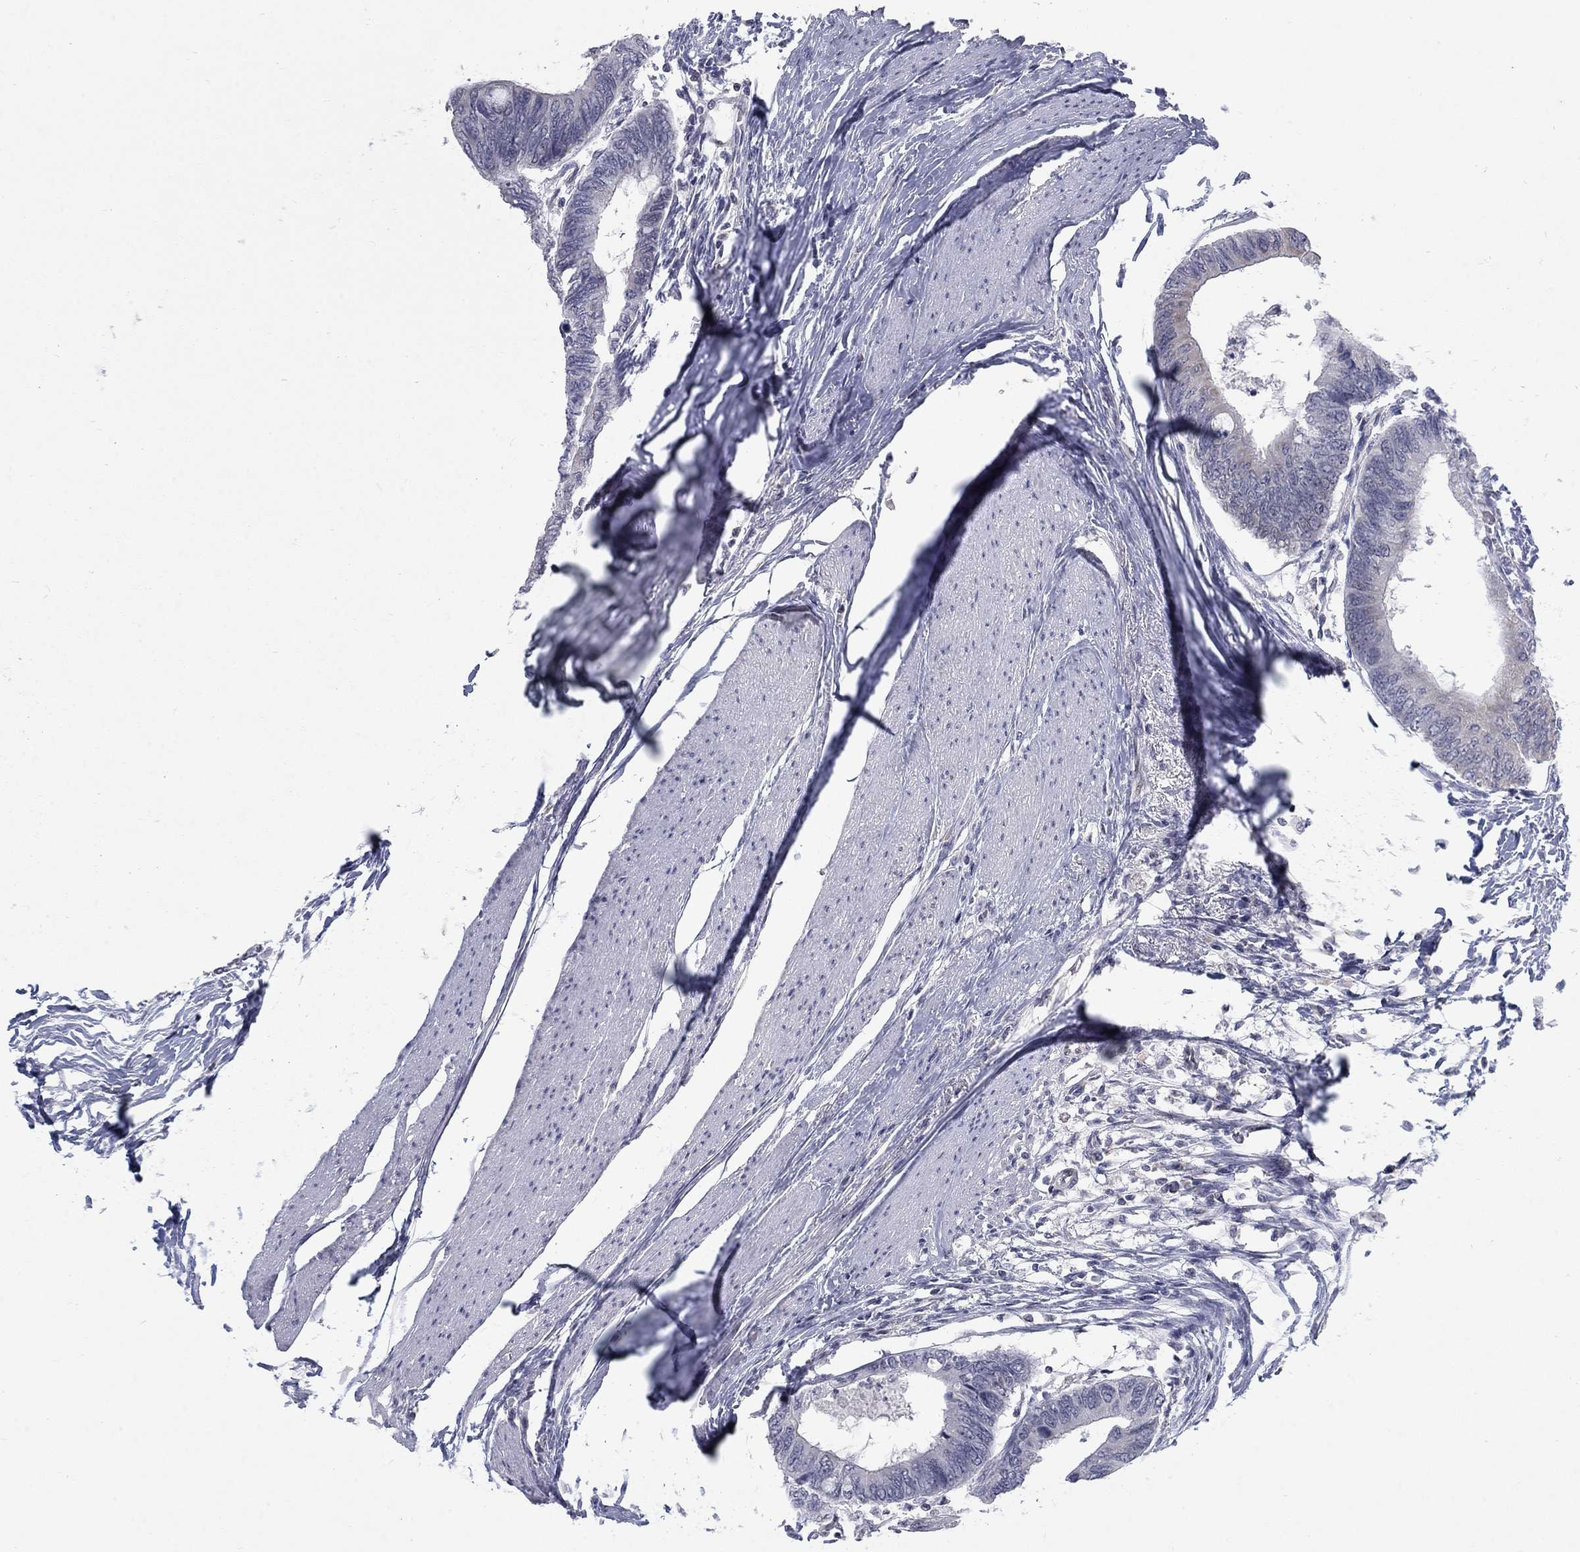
{"staining": {"intensity": "negative", "quantity": "none", "location": "none"}, "tissue": "colorectal cancer", "cell_type": "Tumor cells", "image_type": "cancer", "snomed": [{"axis": "morphology", "description": "Normal tissue, NOS"}, {"axis": "morphology", "description": "Adenocarcinoma, NOS"}, {"axis": "topography", "description": "Rectum"}, {"axis": "topography", "description": "Peripheral nerve tissue"}], "caption": "Immunohistochemistry photomicrograph of colorectal cancer (adenocarcinoma) stained for a protein (brown), which shows no positivity in tumor cells.", "gene": "GCFC2", "patient": {"sex": "male", "age": 92}}